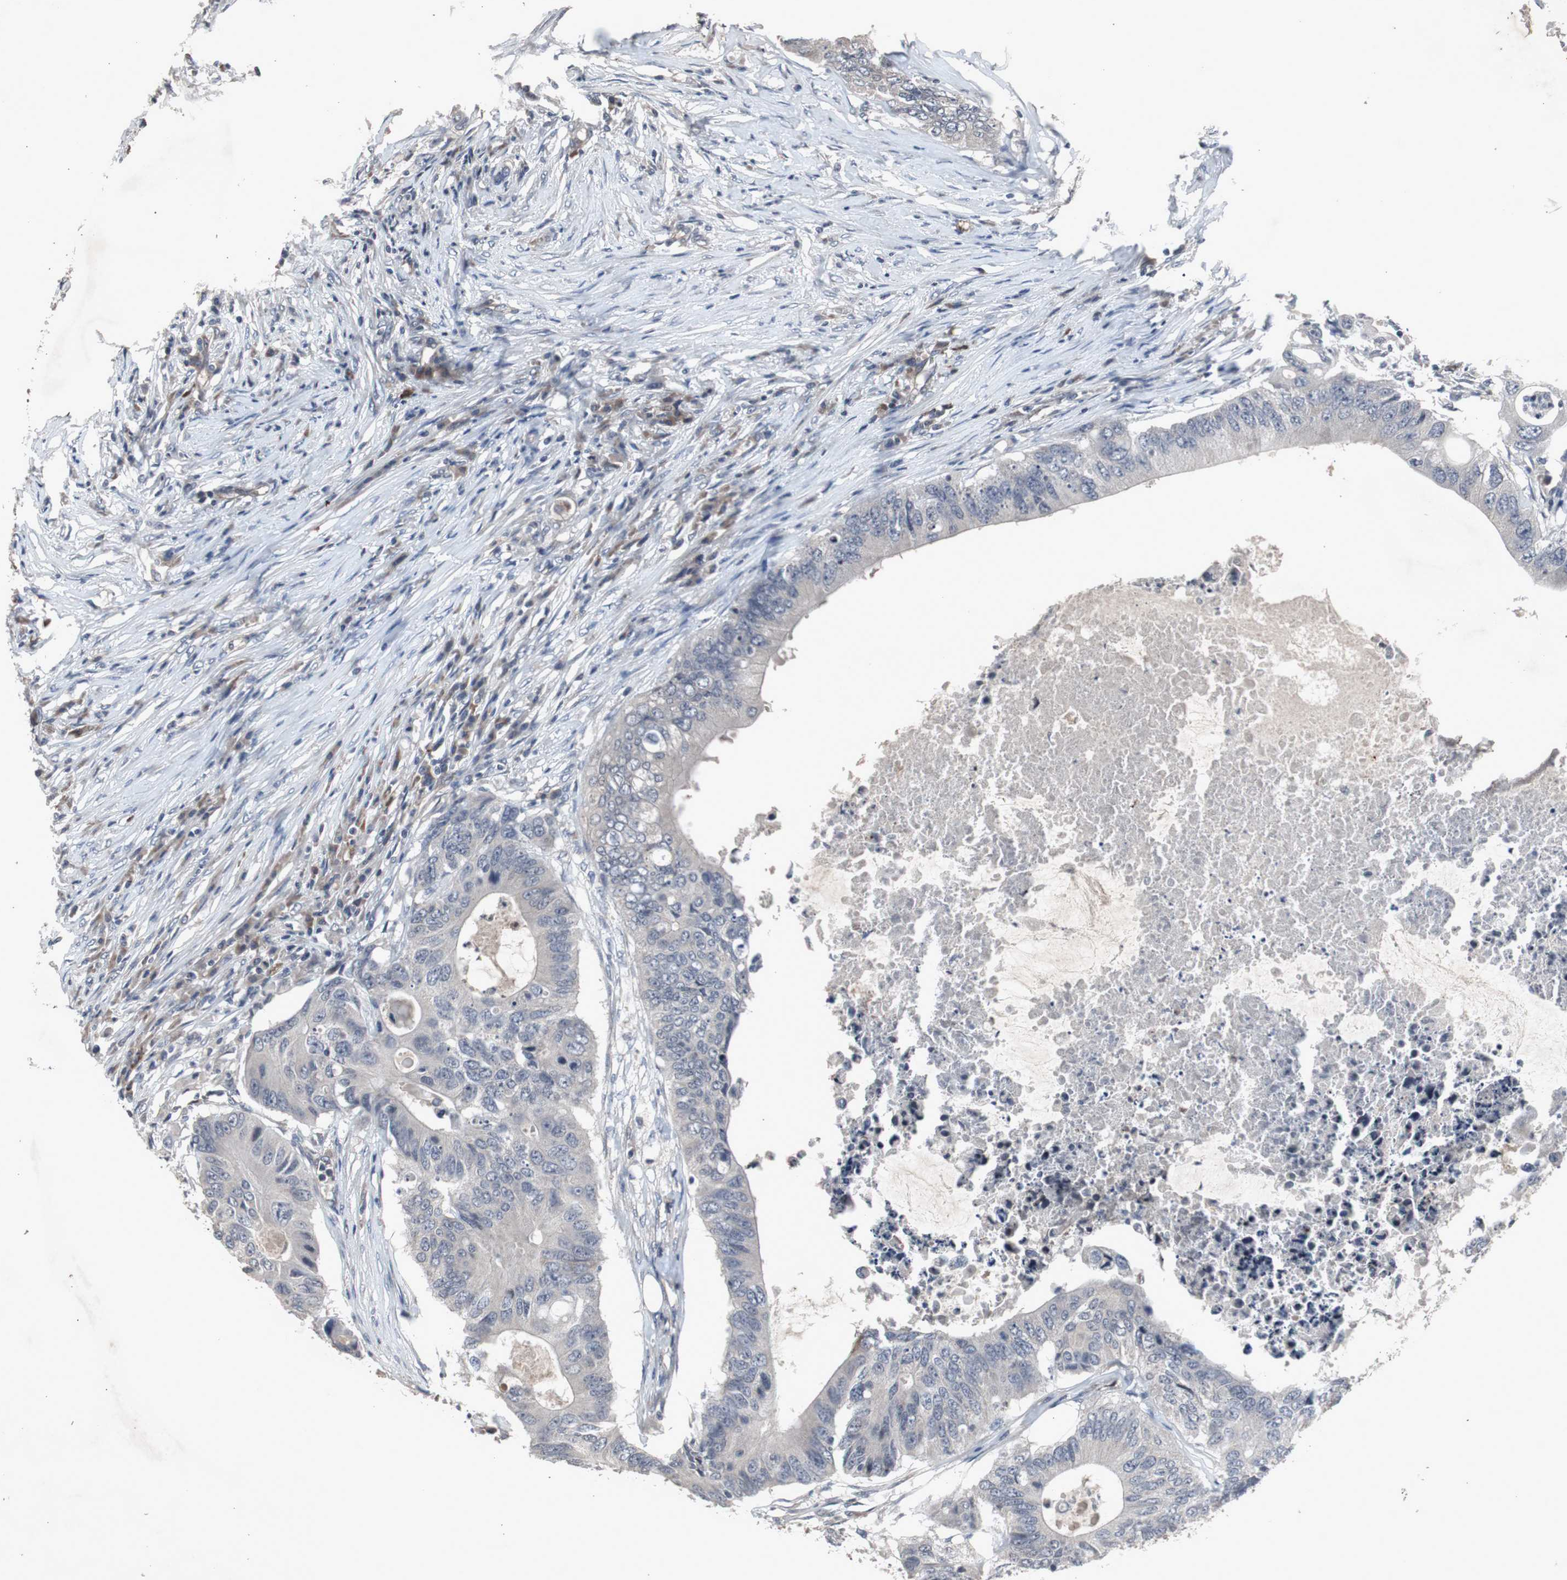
{"staining": {"intensity": "negative", "quantity": "none", "location": "none"}, "tissue": "colorectal cancer", "cell_type": "Tumor cells", "image_type": "cancer", "snomed": [{"axis": "morphology", "description": "Adenocarcinoma, NOS"}, {"axis": "topography", "description": "Colon"}], "caption": "A high-resolution histopathology image shows immunohistochemistry (IHC) staining of adenocarcinoma (colorectal), which reveals no significant expression in tumor cells.", "gene": "CRADD", "patient": {"sex": "male", "age": 71}}